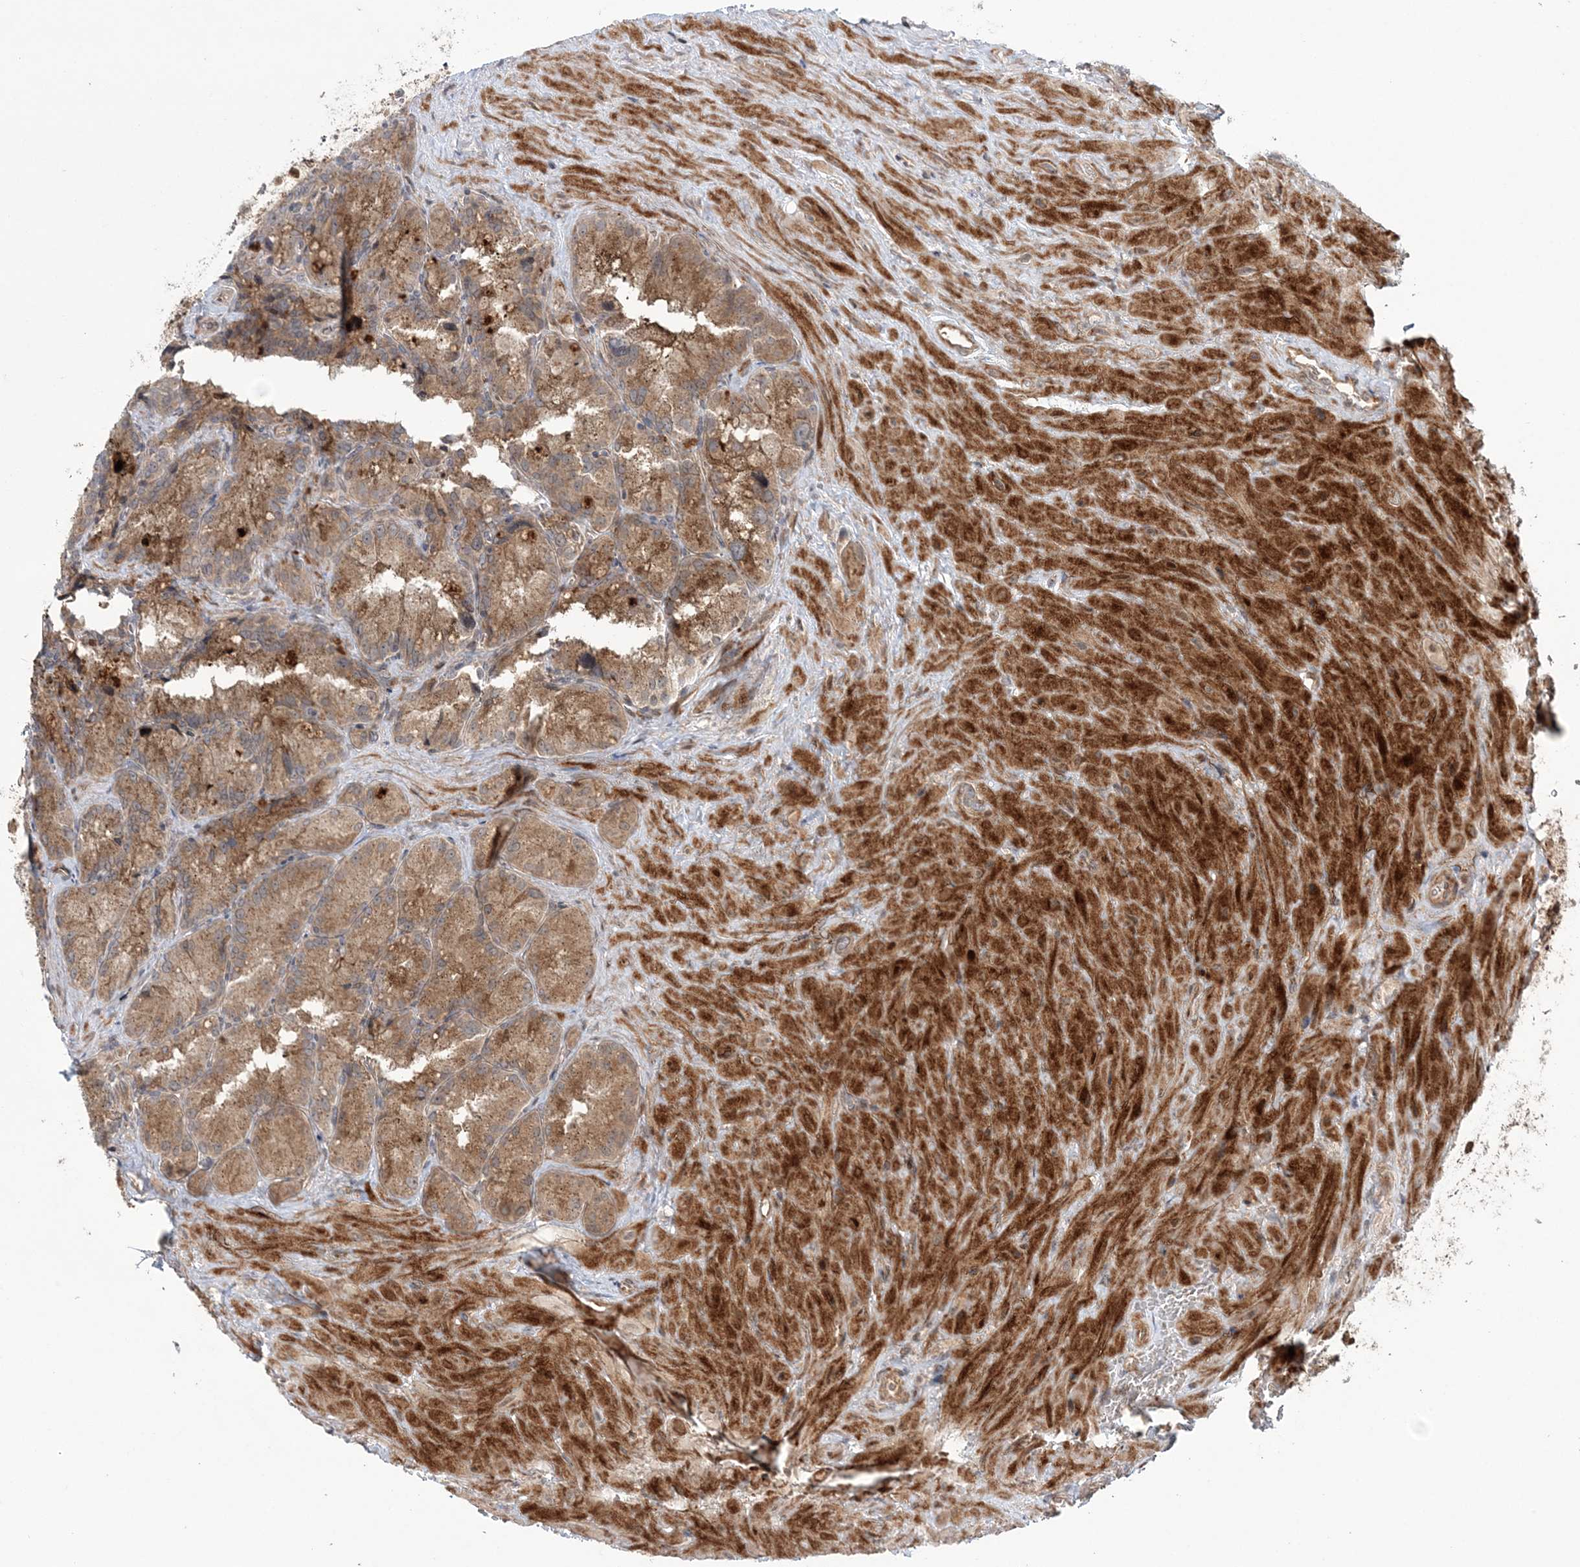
{"staining": {"intensity": "moderate", "quantity": "25%-75%", "location": "cytoplasmic/membranous"}, "tissue": "seminal vesicle", "cell_type": "Glandular cells", "image_type": "normal", "snomed": [{"axis": "morphology", "description": "Normal tissue, NOS"}, {"axis": "topography", "description": "Seminal veicle"}], "caption": "This micrograph demonstrates normal seminal vesicle stained with immunohistochemistry to label a protein in brown. The cytoplasmic/membranous of glandular cells show moderate positivity for the protein. Nuclei are counter-stained blue.", "gene": "UBTD2", "patient": {"sex": "male", "age": 62}}